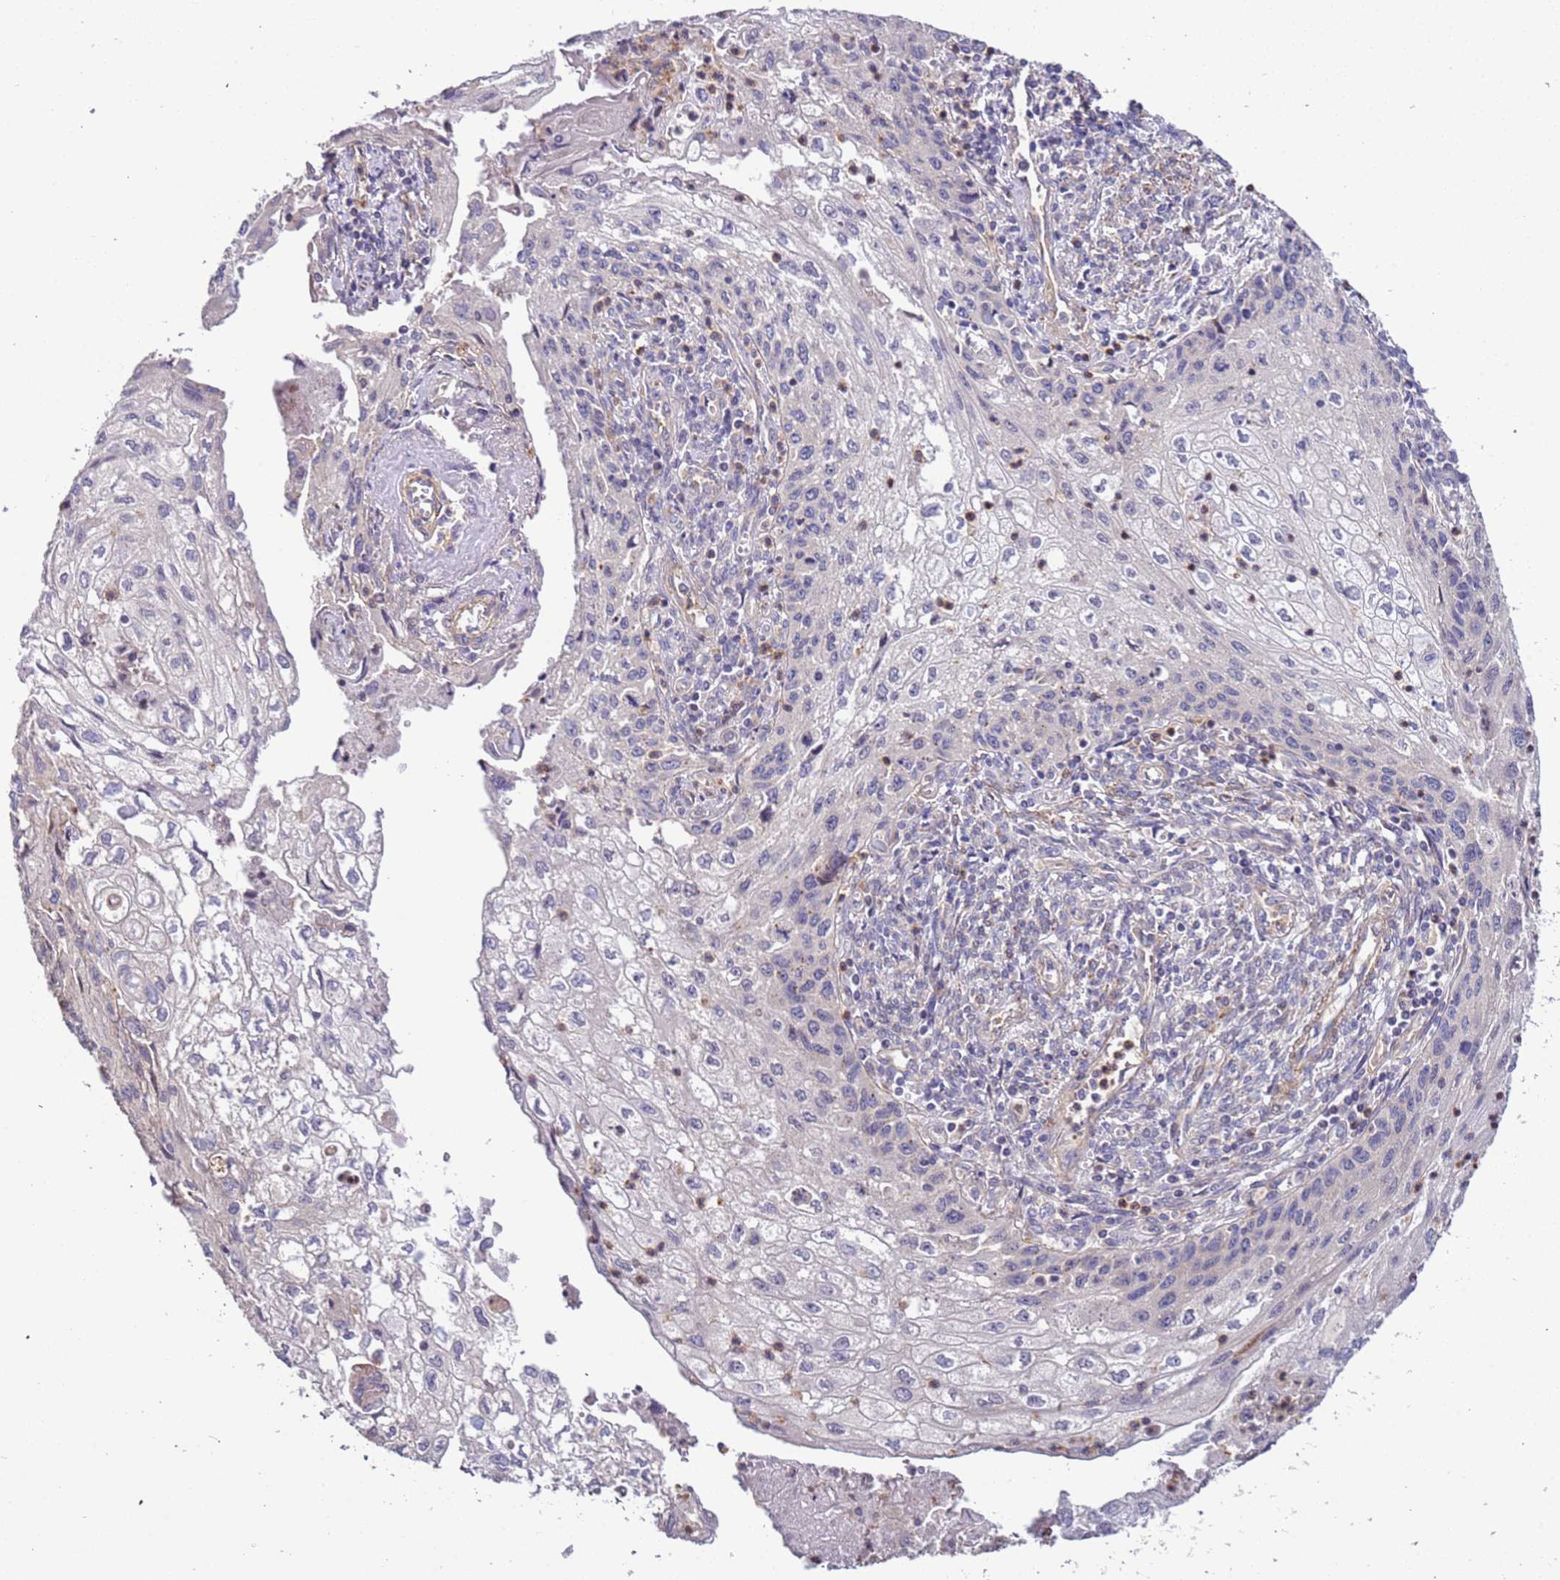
{"staining": {"intensity": "negative", "quantity": "none", "location": "none"}, "tissue": "cervical cancer", "cell_type": "Tumor cells", "image_type": "cancer", "snomed": [{"axis": "morphology", "description": "Squamous cell carcinoma, NOS"}, {"axis": "topography", "description": "Cervix"}], "caption": "Squamous cell carcinoma (cervical) was stained to show a protein in brown. There is no significant positivity in tumor cells.", "gene": "LAMB4", "patient": {"sex": "female", "age": 67}}